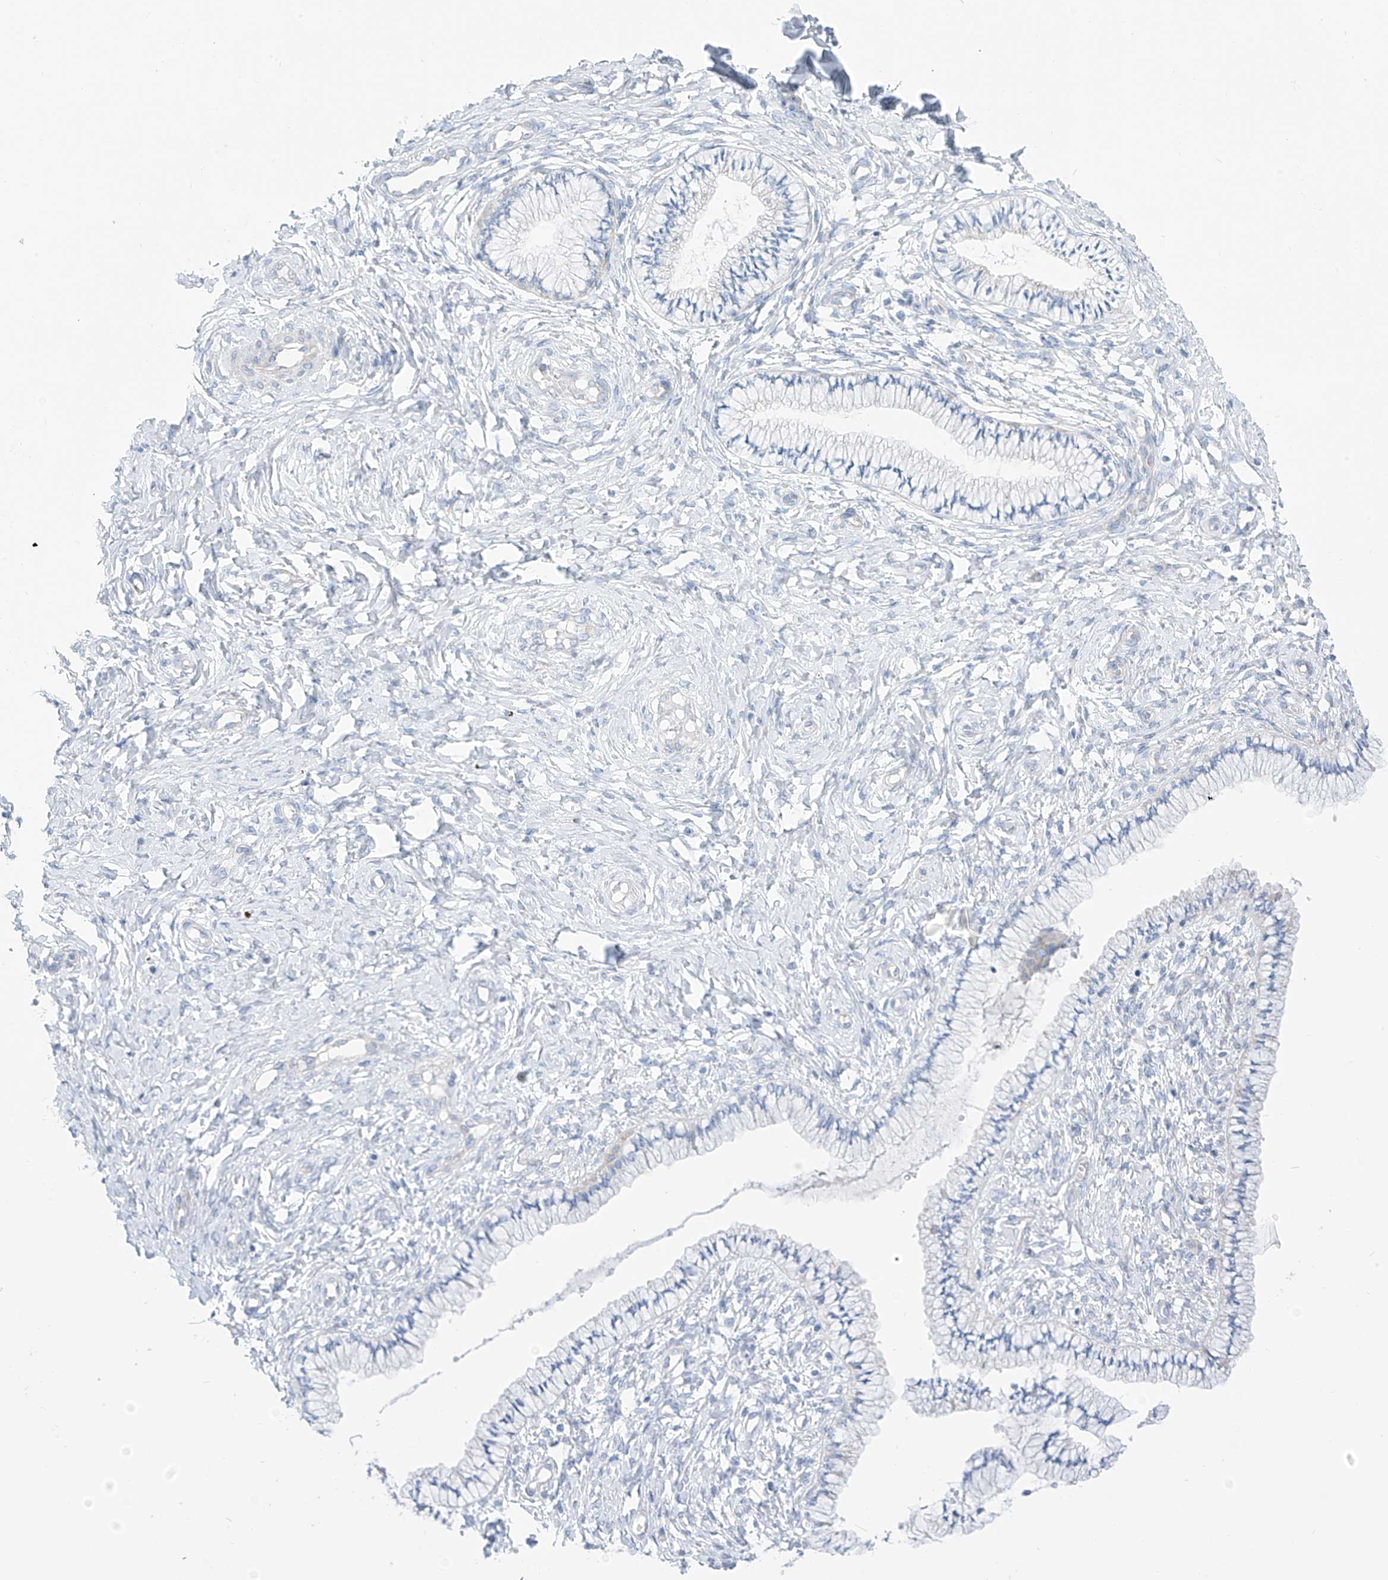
{"staining": {"intensity": "negative", "quantity": "none", "location": "none"}, "tissue": "cervix", "cell_type": "Glandular cells", "image_type": "normal", "snomed": [{"axis": "morphology", "description": "Normal tissue, NOS"}, {"axis": "topography", "description": "Cervix"}], "caption": "Glandular cells show no significant staining in unremarkable cervix. (DAB immunohistochemistry with hematoxylin counter stain).", "gene": "RCN2", "patient": {"sex": "female", "age": 36}}